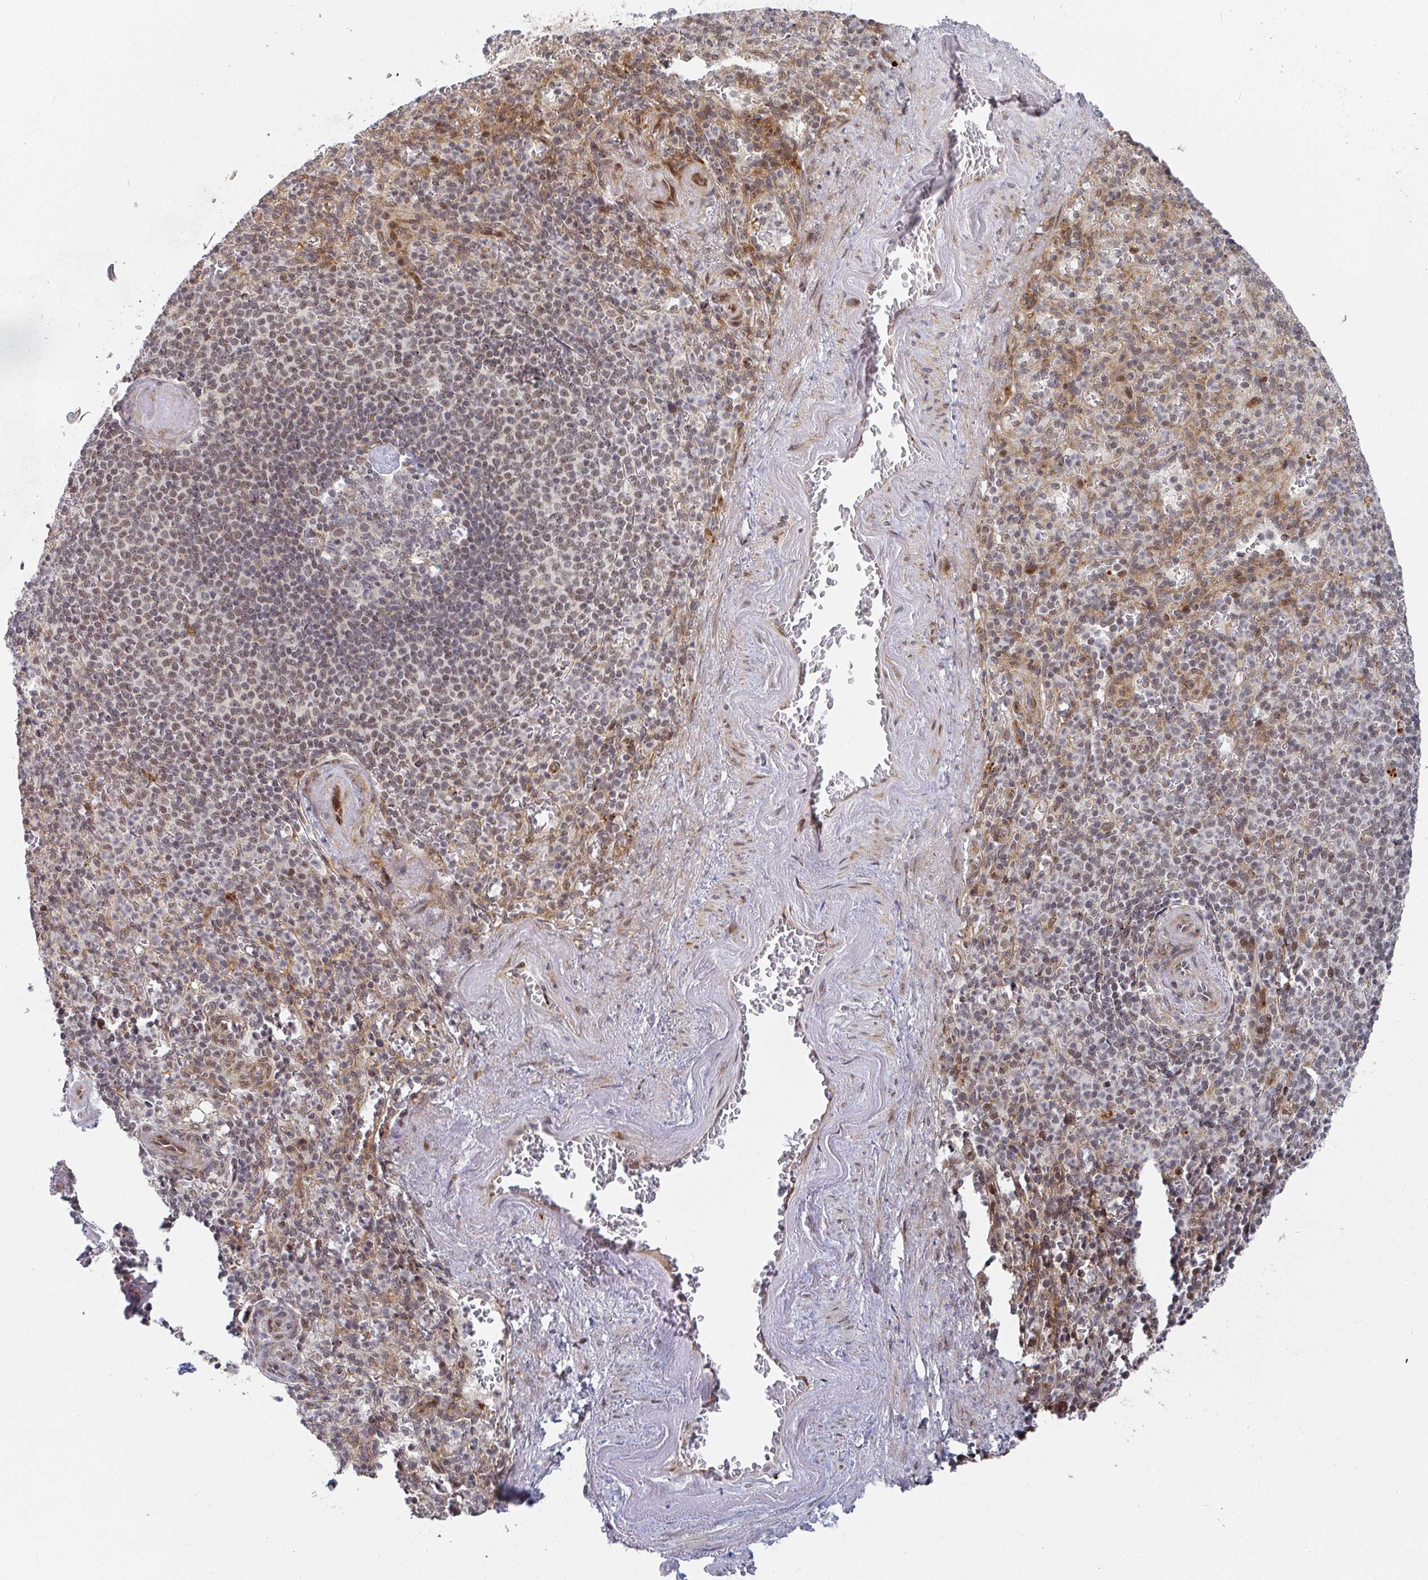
{"staining": {"intensity": "moderate", "quantity": "25%-75%", "location": "nuclear"}, "tissue": "spleen", "cell_type": "Cells in red pulp", "image_type": "normal", "snomed": [{"axis": "morphology", "description": "Normal tissue, NOS"}, {"axis": "topography", "description": "Spleen"}], "caption": "Protein staining exhibits moderate nuclear staining in about 25%-75% of cells in red pulp in unremarkable spleen.", "gene": "RBBP5", "patient": {"sex": "female", "age": 74}}